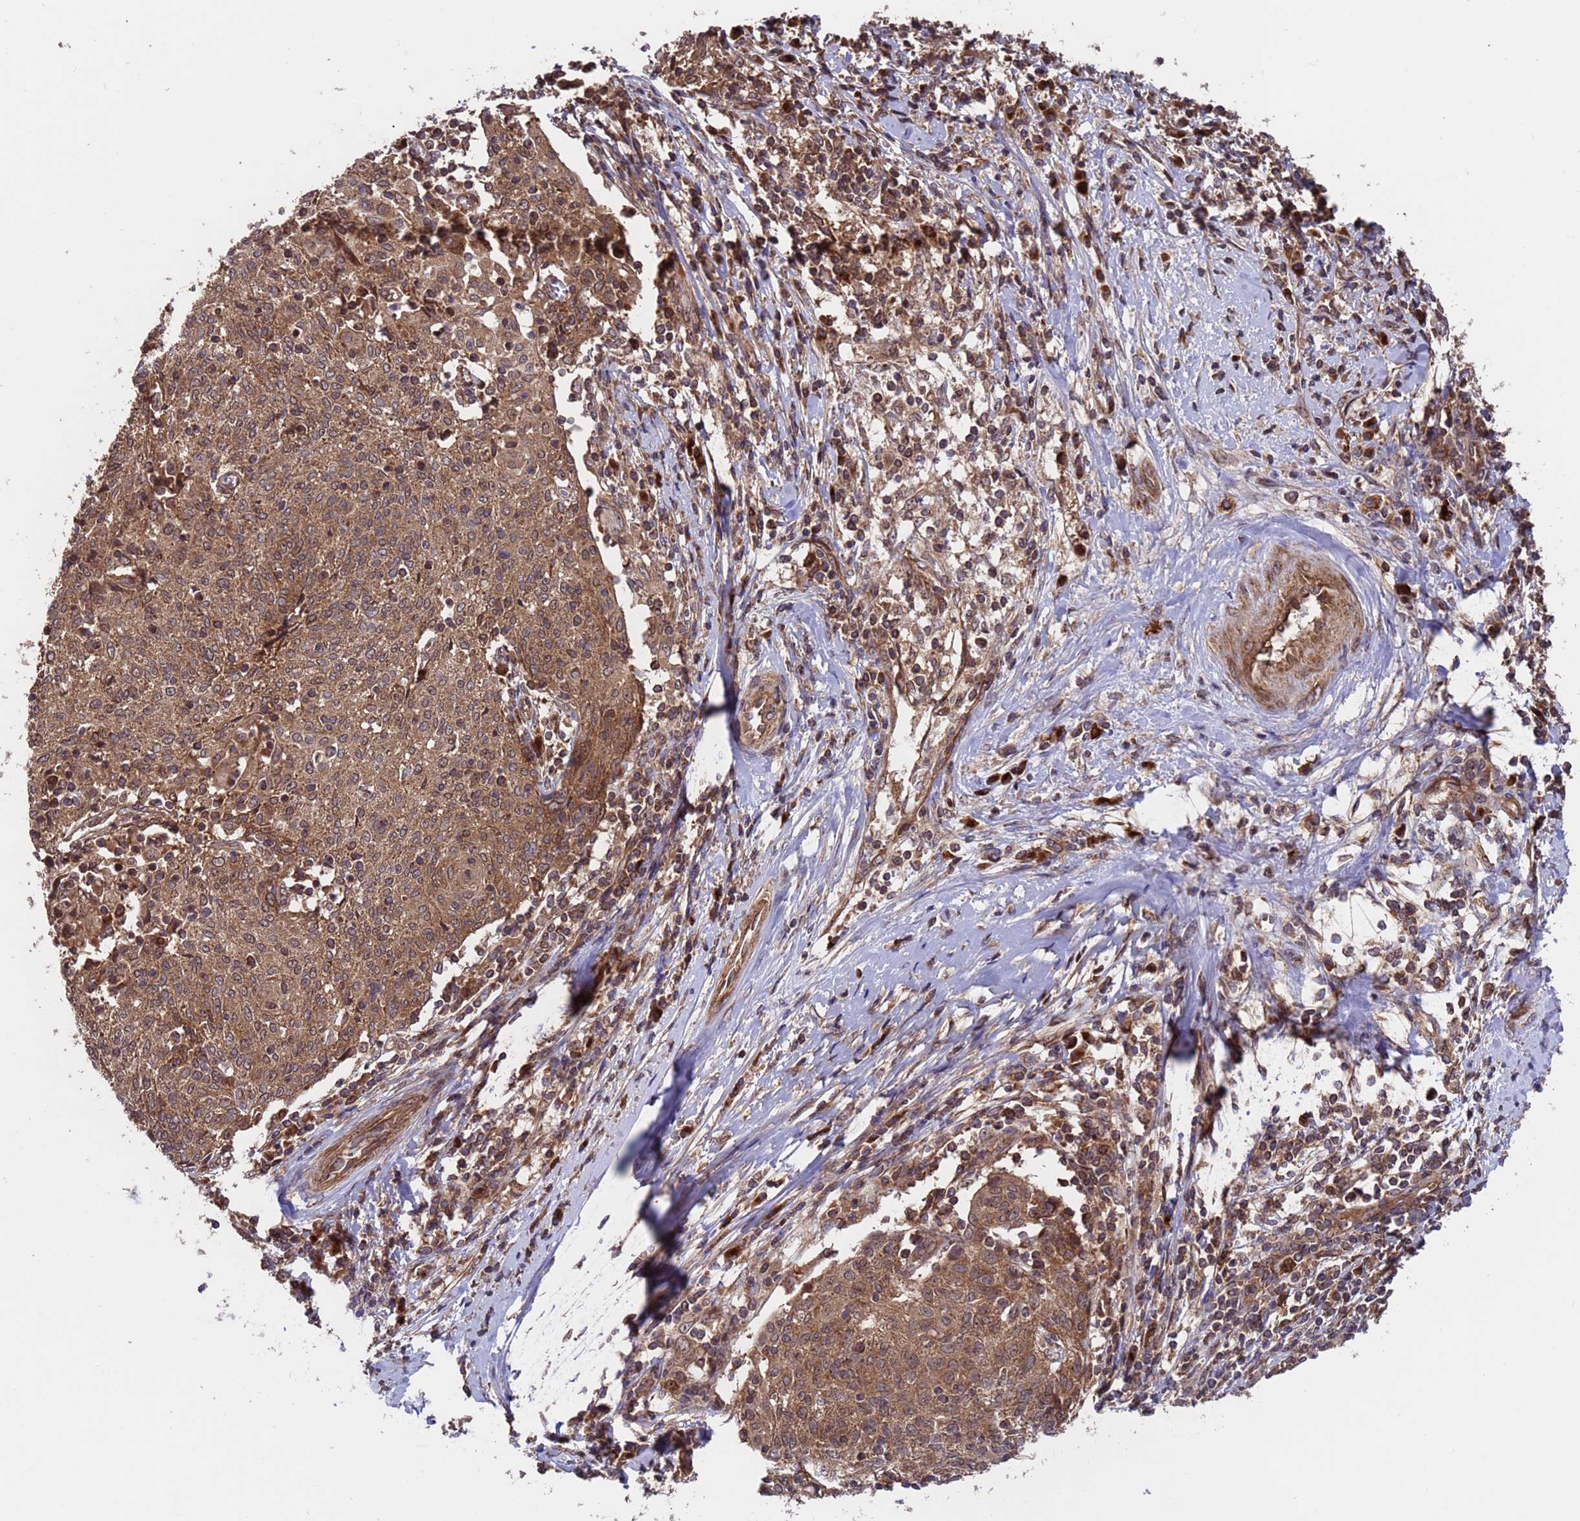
{"staining": {"intensity": "moderate", "quantity": ">75%", "location": "cytoplasmic/membranous"}, "tissue": "cervical cancer", "cell_type": "Tumor cells", "image_type": "cancer", "snomed": [{"axis": "morphology", "description": "Squamous cell carcinoma, NOS"}, {"axis": "topography", "description": "Cervix"}], "caption": "The histopathology image exhibits immunohistochemical staining of squamous cell carcinoma (cervical). There is moderate cytoplasmic/membranous expression is seen in about >75% of tumor cells.", "gene": "TSR3", "patient": {"sex": "female", "age": 52}}